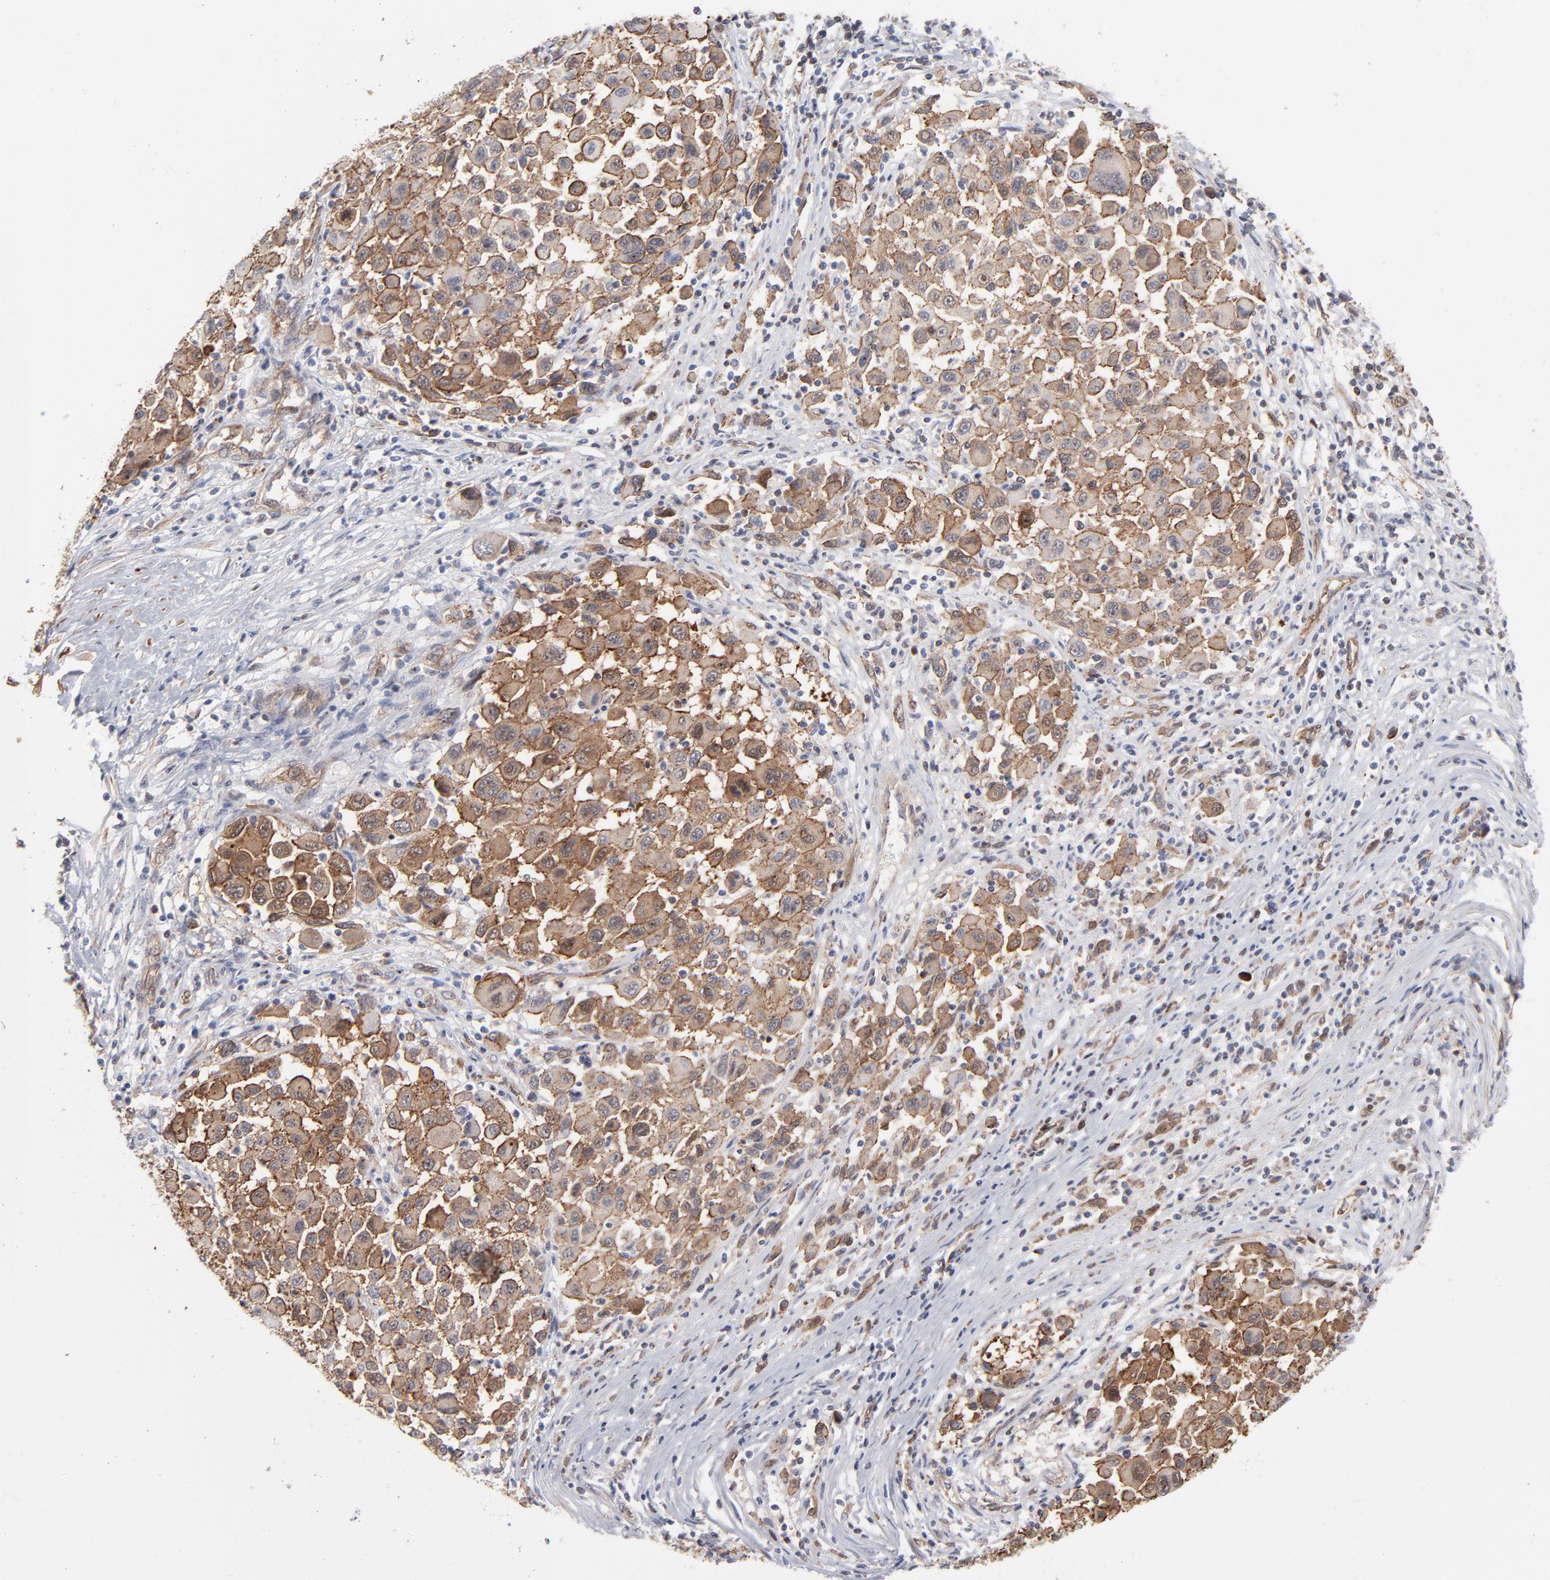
{"staining": {"intensity": "strong", "quantity": ">75%", "location": "cytoplasmic/membranous"}, "tissue": "melanoma", "cell_type": "Tumor cells", "image_type": "cancer", "snomed": [{"axis": "morphology", "description": "Malignant melanoma, Metastatic site"}, {"axis": "topography", "description": "Lymph node"}], "caption": "A brown stain labels strong cytoplasmic/membranous staining of a protein in human melanoma tumor cells. Using DAB (3,3'-diaminobenzidine) (brown) and hematoxylin (blue) stains, captured at high magnification using brightfield microscopy.", "gene": "PXN", "patient": {"sex": "male", "age": 61}}